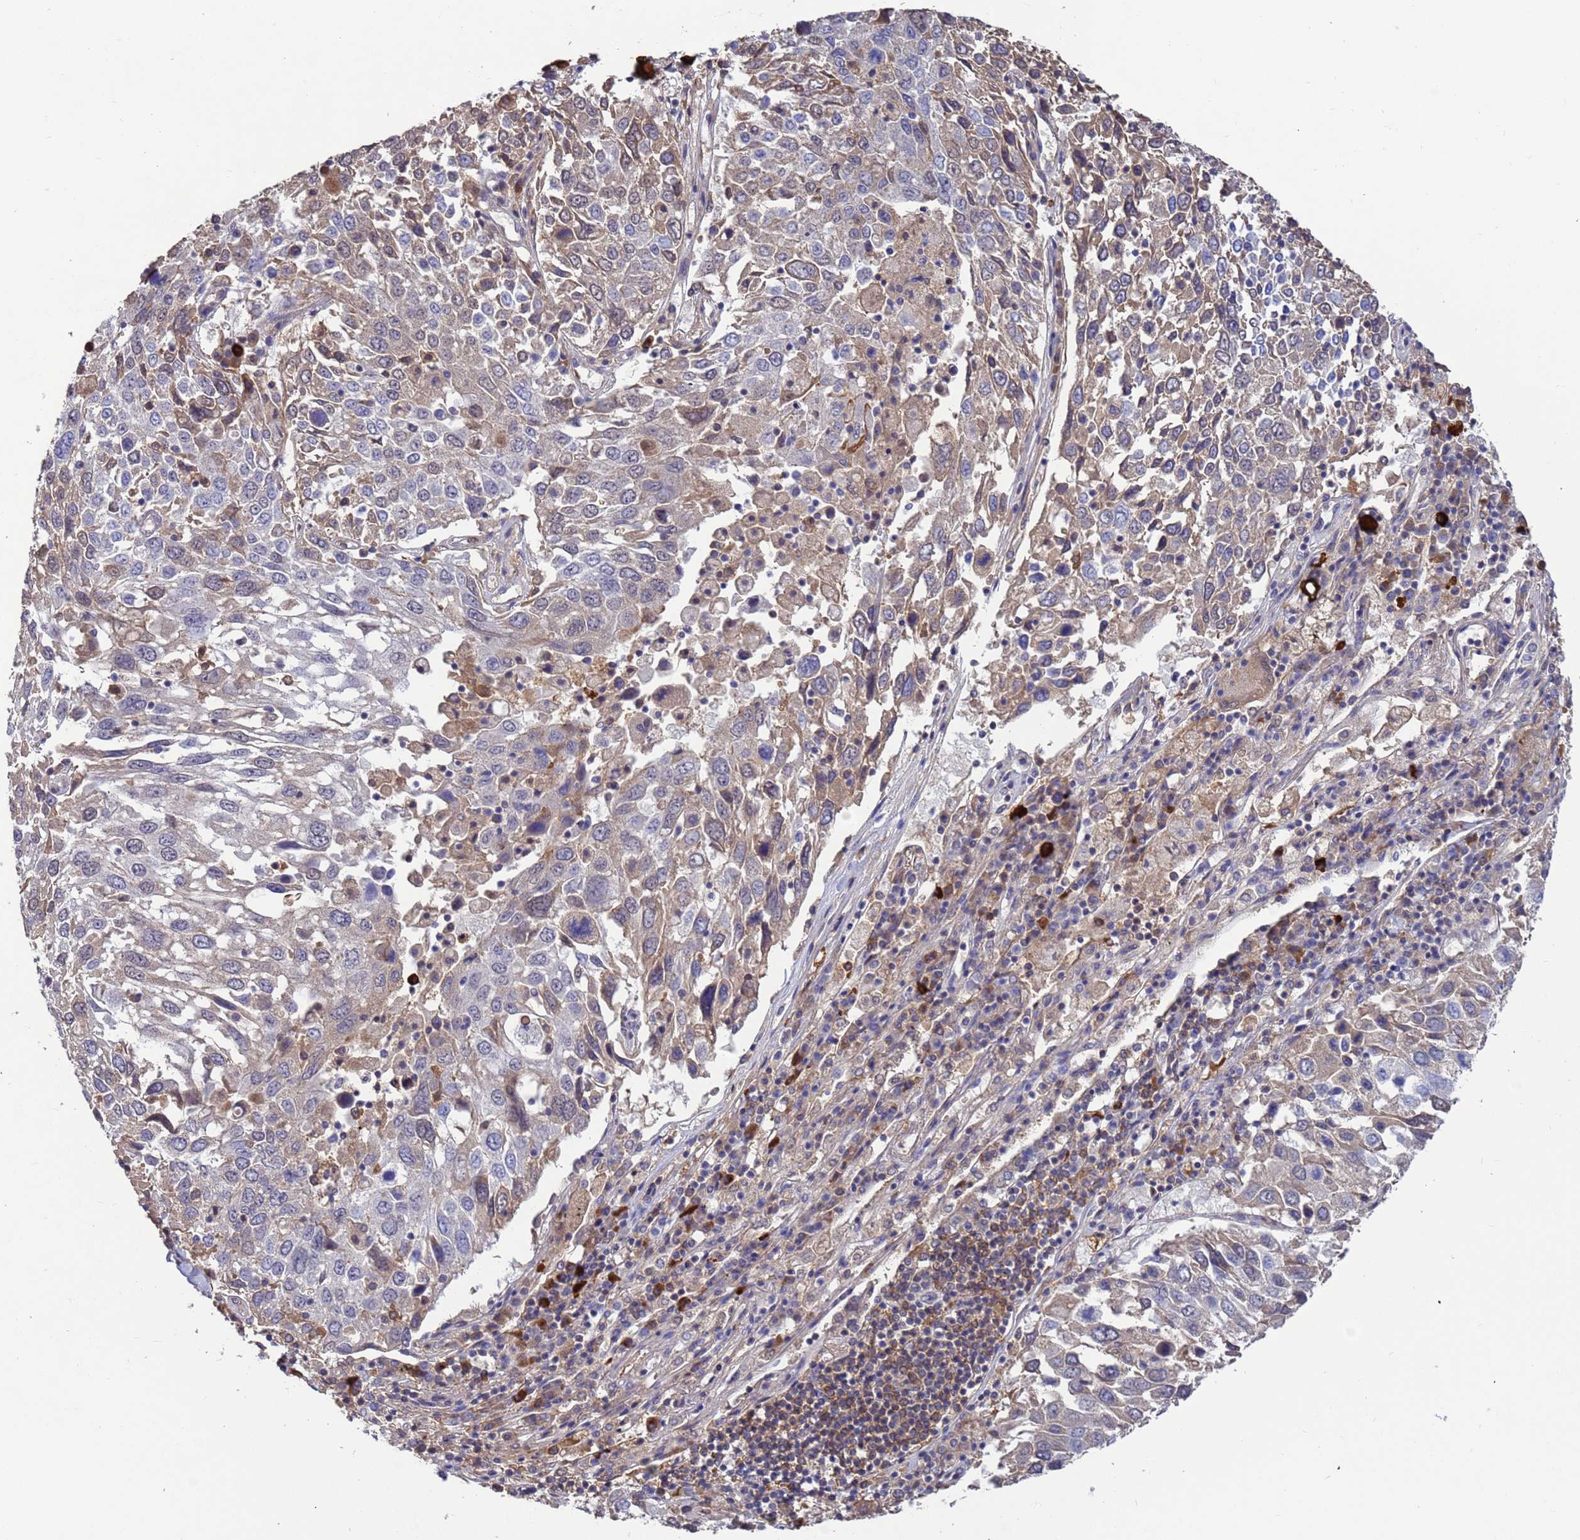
{"staining": {"intensity": "weak", "quantity": "<25%", "location": "cytoplasmic/membranous"}, "tissue": "lung cancer", "cell_type": "Tumor cells", "image_type": "cancer", "snomed": [{"axis": "morphology", "description": "Squamous cell carcinoma, NOS"}, {"axis": "topography", "description": "Lung"}], "caption": "Lung squamous cell carcinoma was stained to show a protein in brown. There is no significant positivity in tumor cells.", "gene": "AMPD3", "patient": {"sex": "male", "age": 65}}